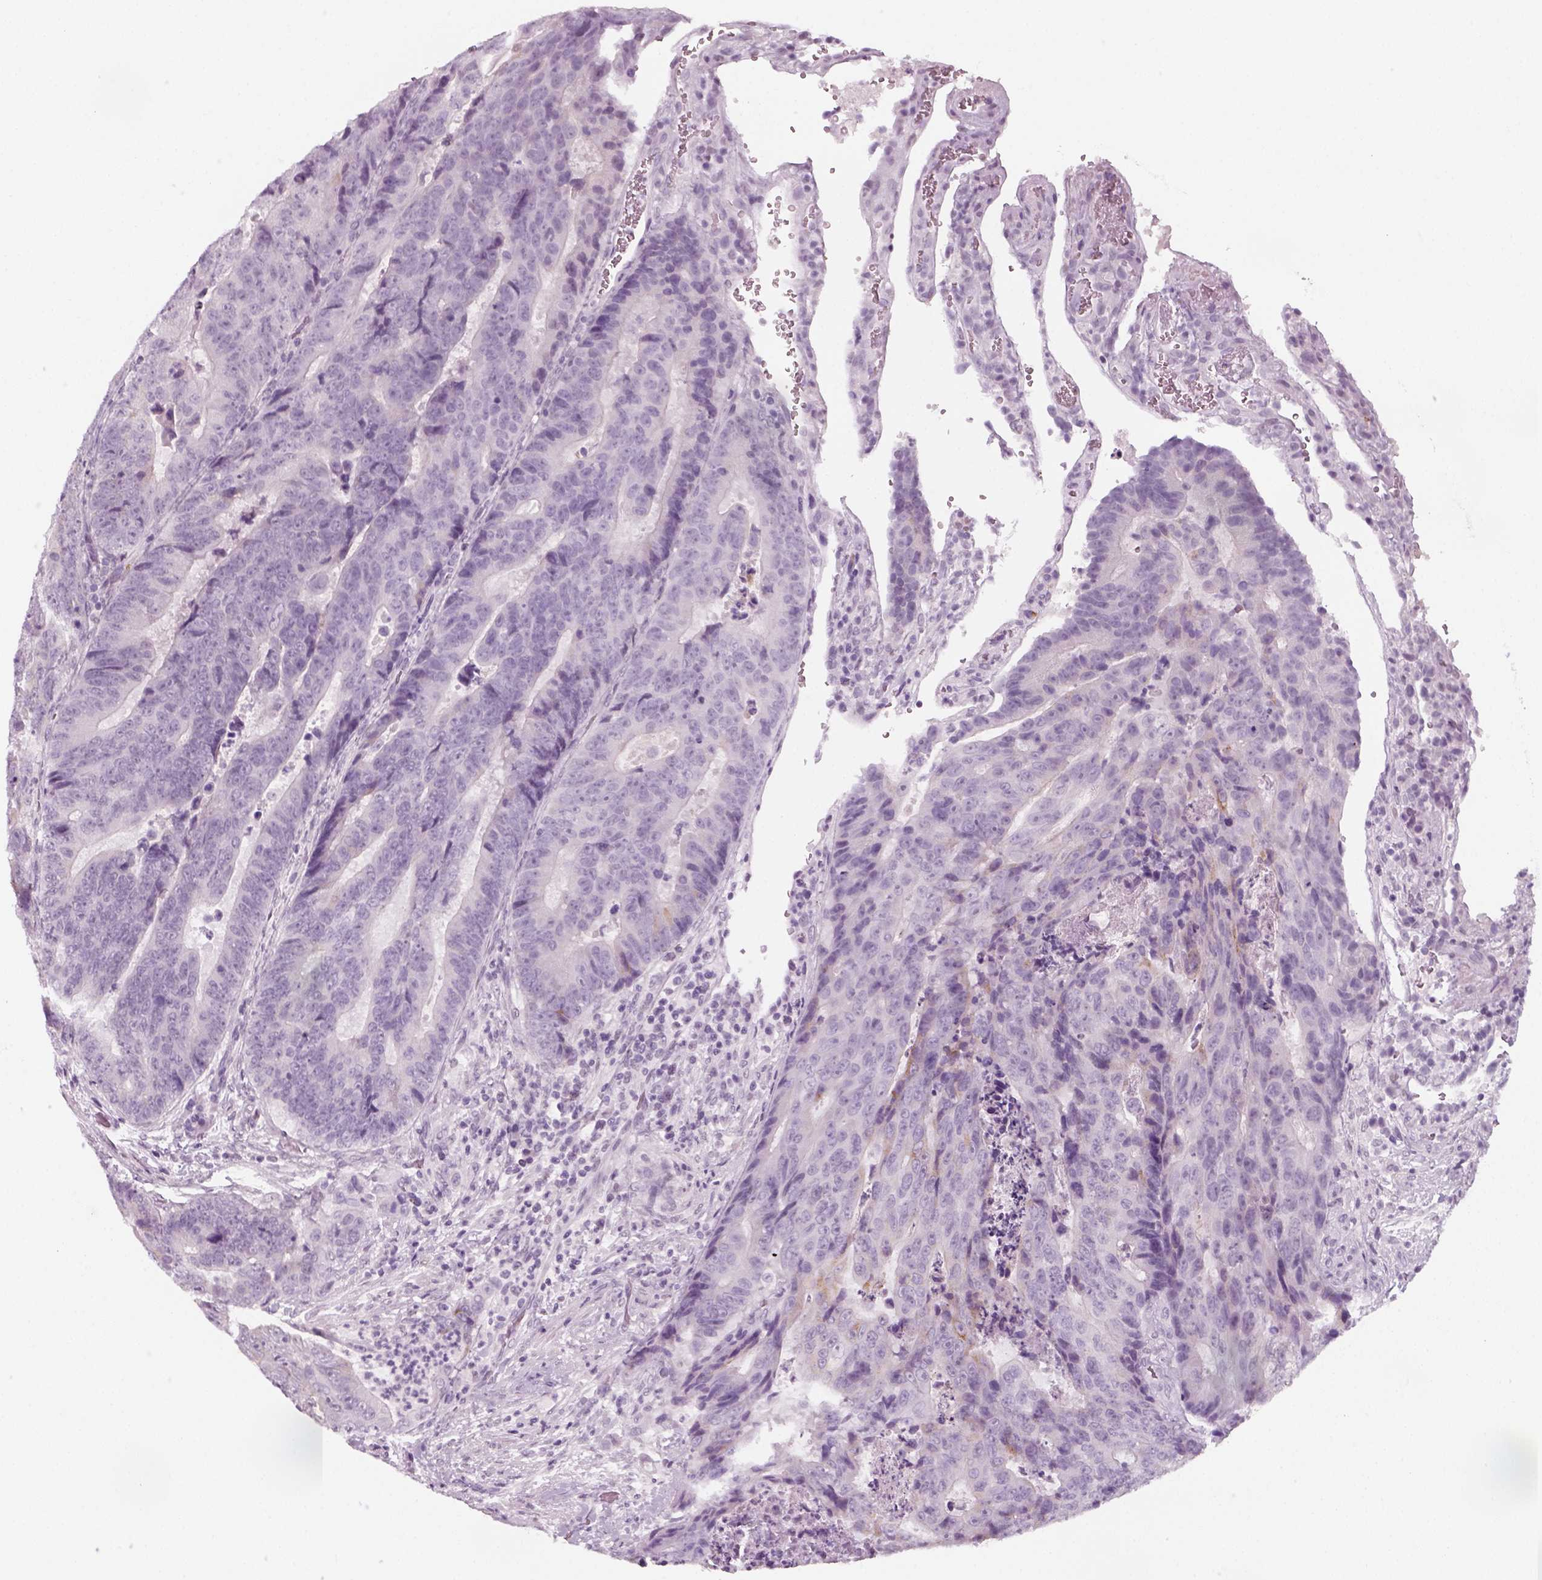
{"staining": {"intensity": "negative", "quantity": "none", "location": "none"}, "tissue": "colorectal cancer", "cell_type": "Tumor cells", "image_type": "cancer", "snomed": [{"axis": "morphology", "description": "Adenocarcinoma, NOS"}, {"axis": "topography", "description": "Colon"}], "caption": "DAB immunohistochemical staining of human colorectal cancer (adenocarcinoma) shows no significant expression in tumor cells.", "gene": "KRT75", "patient": {"sex": "female", "age": 48}}